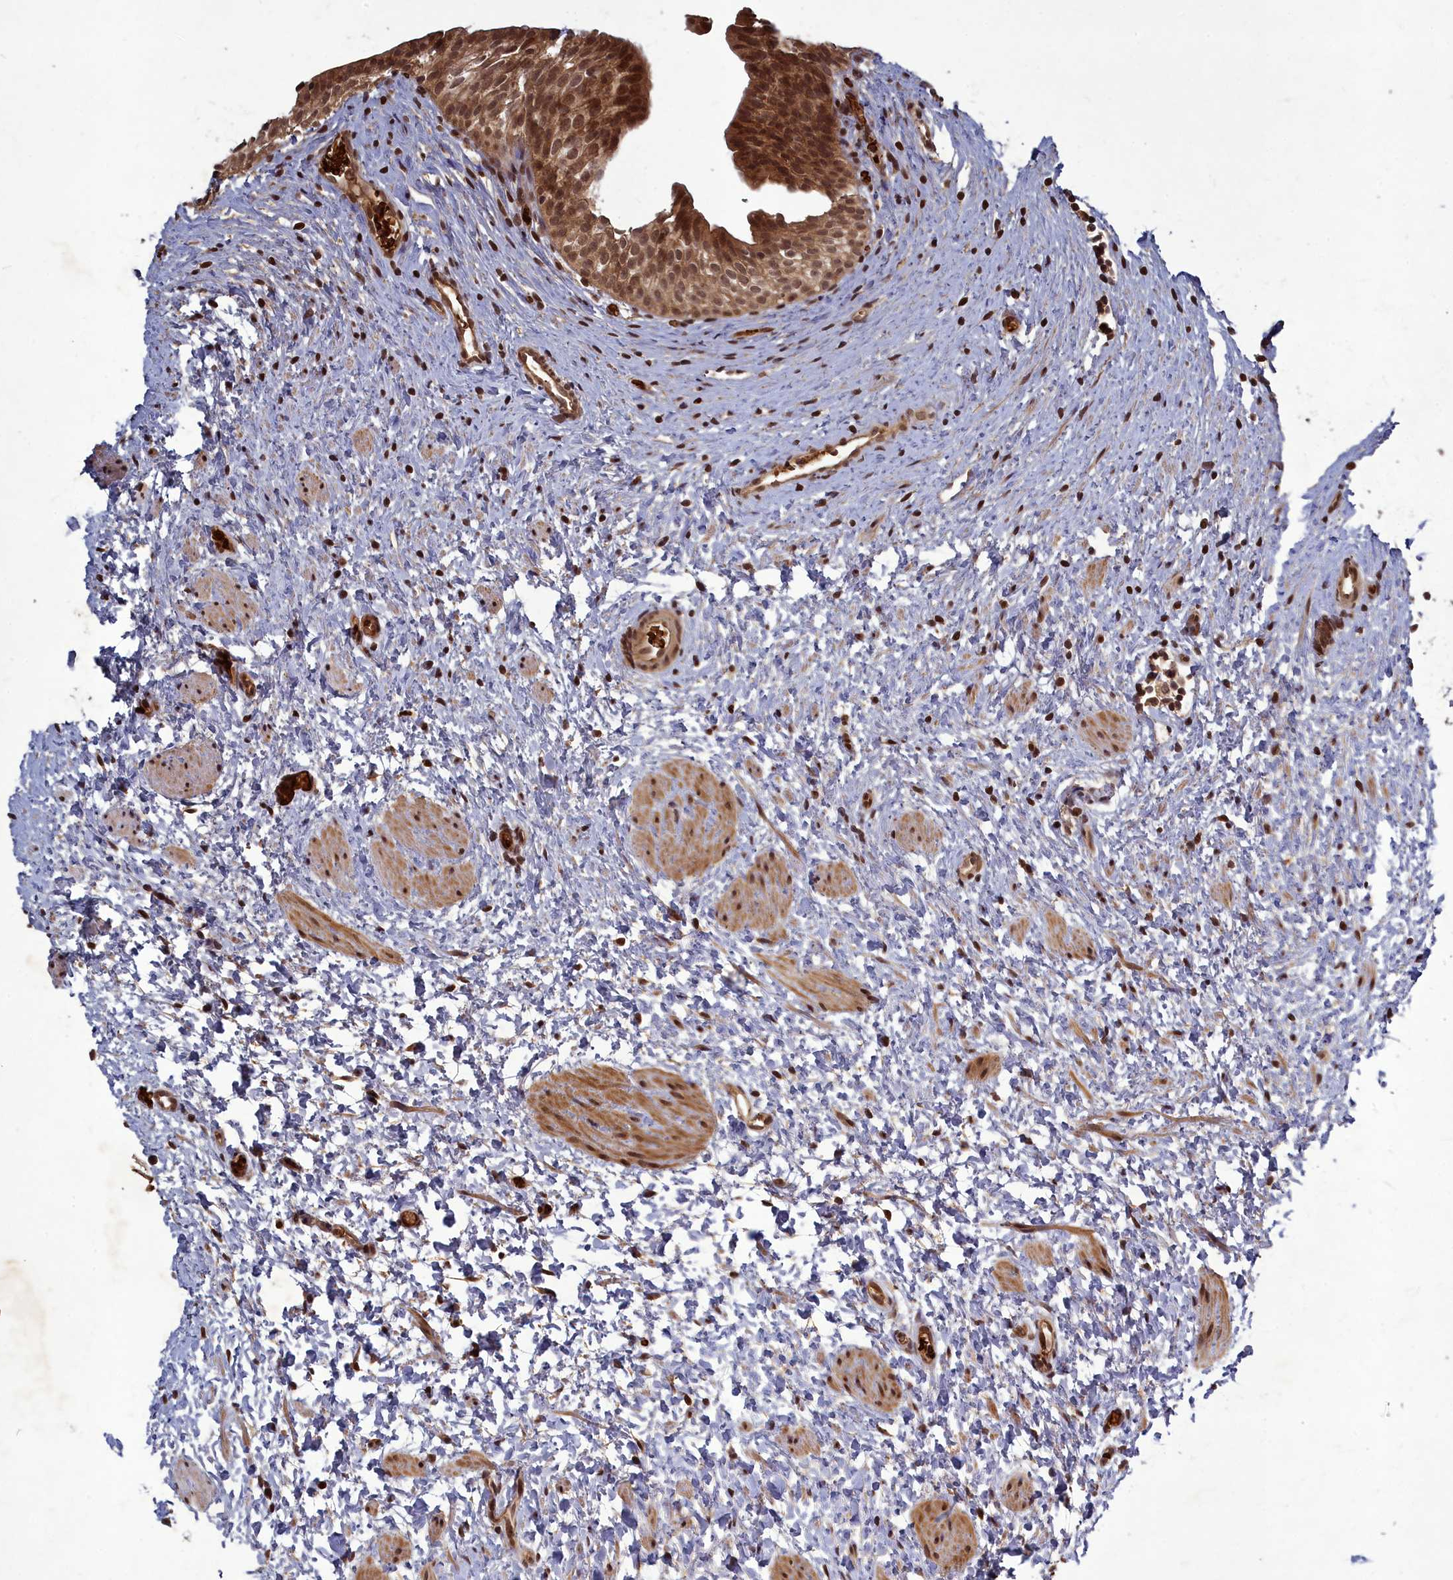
{"staining": {"intensity": "strong", "quantity": ">75%", "location": "cytoplasmic/membranous,nuclear"}, "tissue": "urinary bladder", "cell_type": "Urothelial cells", "image_type": "normal", "snomed": [{"axis": "morphology", "description": "Normal tissue, NOS"}, {"axis": "topography", "description": "Urinary bladder"}], "caption": "Immunohistochemical staining of benign human urinary bladder shows high levels of strong cytoplasmic/membranous,nuclear staining in approximately >75% of urothelial cells.", "gene": "SRMS", "patient": {"sex": "male", "age": 1}}